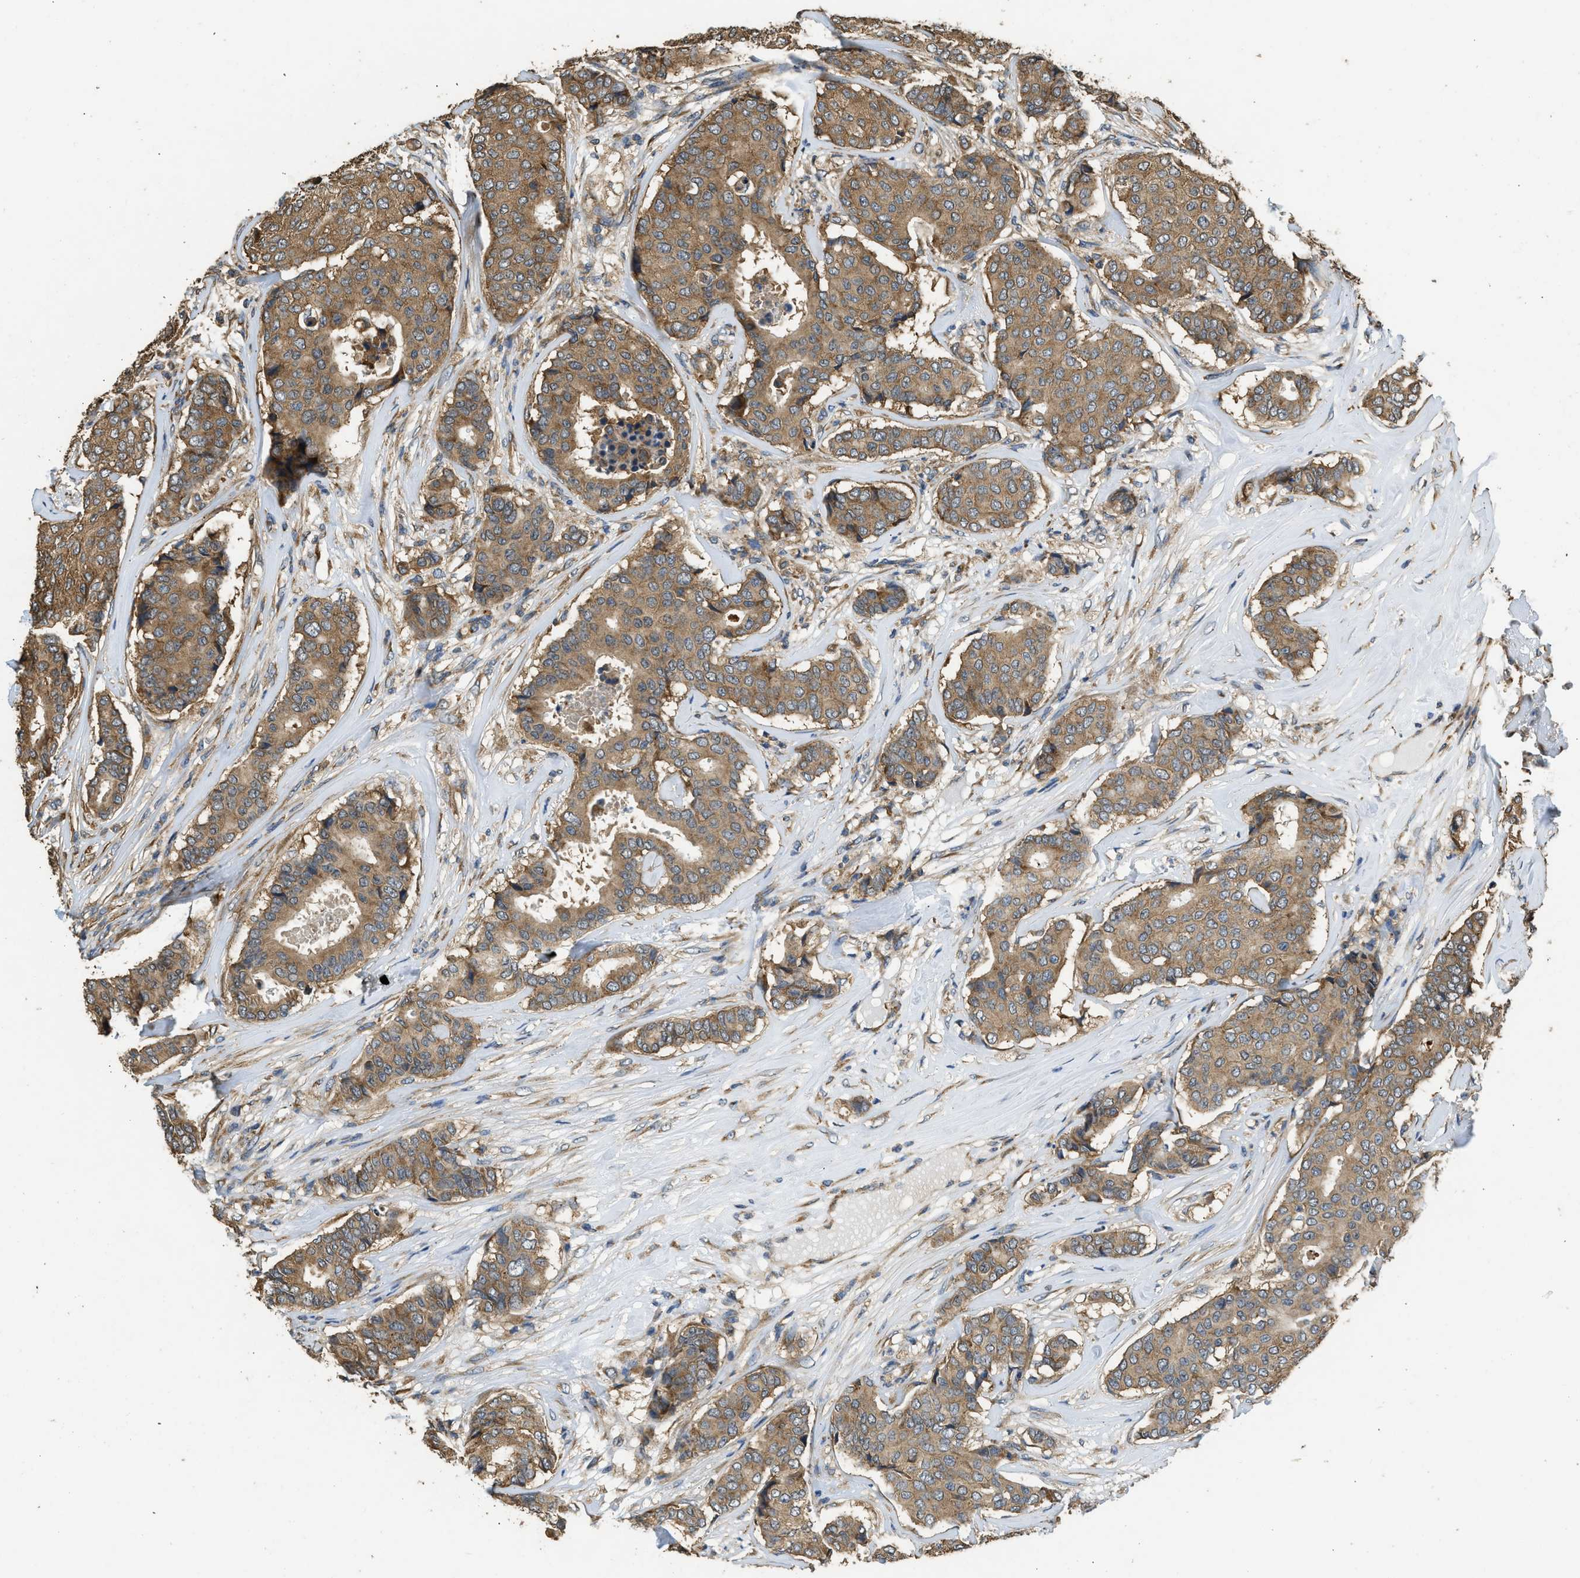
{"staining": {"intensity": "moderate", "quantity": ">75%", "location": "cytoplasmic/membranous"}, "tissue": "breast cancer", "cell_type": "Tumor cells", "image_type": "cancer", "snomed": [{"axis": "morphology", "description": "Duct carcinoma"}, {"axis": "topography", "description": "Breast"}], "caption": "A micrograph of human breast cancer (infiltrating ductal carcinoma) stained for a protein shows moderate cytoplasmic/membranous brown staining in tumor cells.", "gene": "SLC36A4", "patient": {"sex": "female", "age": 75}}